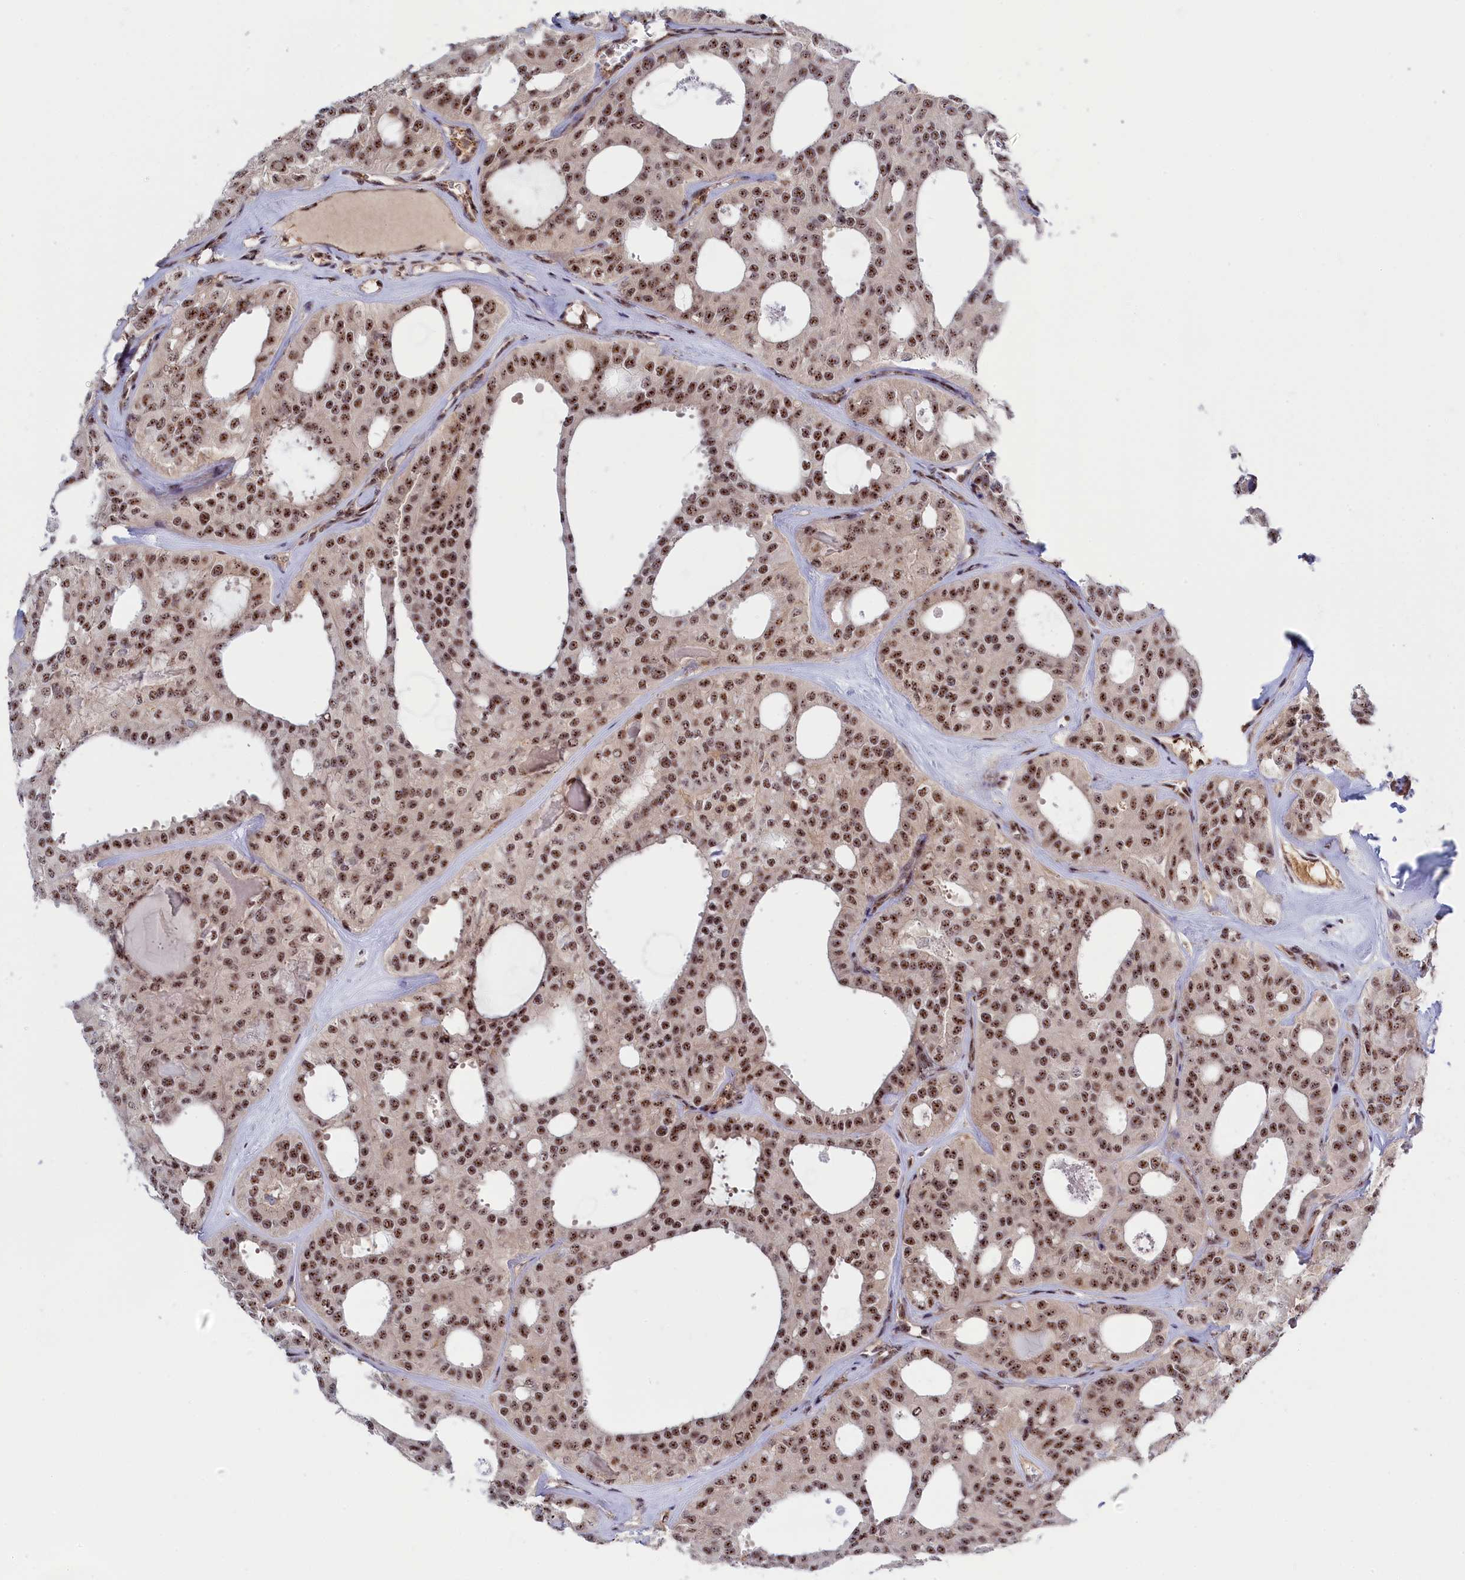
{"staining": {"intensity": "moderate", "quantity": ">75%", "location": "nuclear"}, "tissue": "thyroid cancer", "cell_type": "Tumor cells", "image_type": "cancer", "snomed": [{"axis": "morphology", "description": "Follicular adenoma carcinoma, NOS"}, {"axis": "topography", "description": "Thyroid gland"}], "caption": "Protein staining of thyroid cancer (follicular adenoma carcinoma) tissue demonstrates moderate nuclear staining in about >75% of tumor cells.", "gene": "TAB1", "patient": {"sex": "male", "age": 75}}